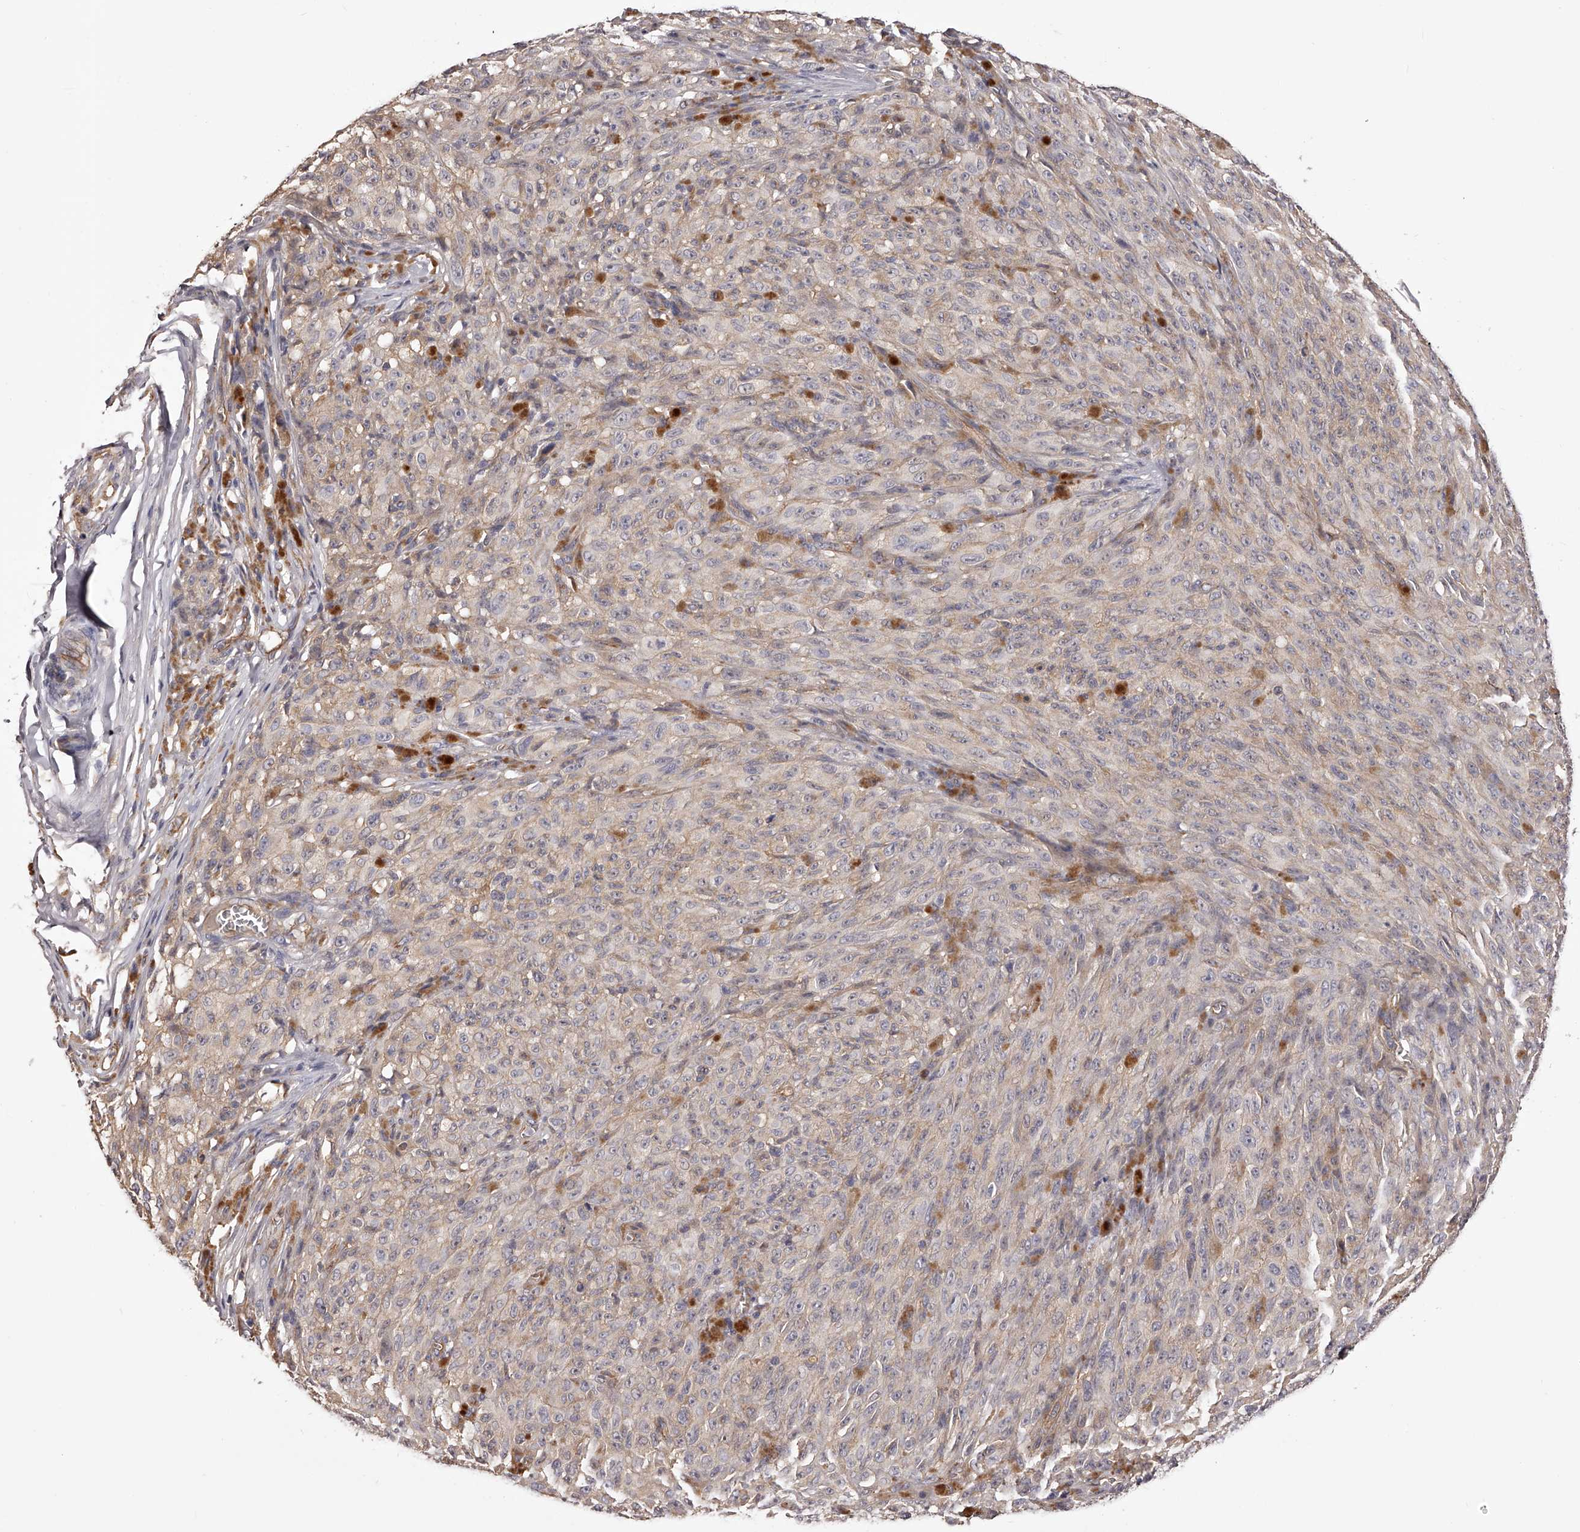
{"staining": {"intensity": "weak", "quantity": "<25%", "location": "cytoplasmic/membranous"}, "tissue": "melanoma", "cell_type": "Tumor cells", "image_type": "cancer", "snomed": [{"axis": "morphology", "description": "Malignant melanoma, NOS"}, {"axis": "topography", "description": "Skin"}], "caption": "Tumor cells are negative for brown protein staining in malignant melanoma.", "gene": "LTV1", "patient": {"sex": "female", "age": 82}}